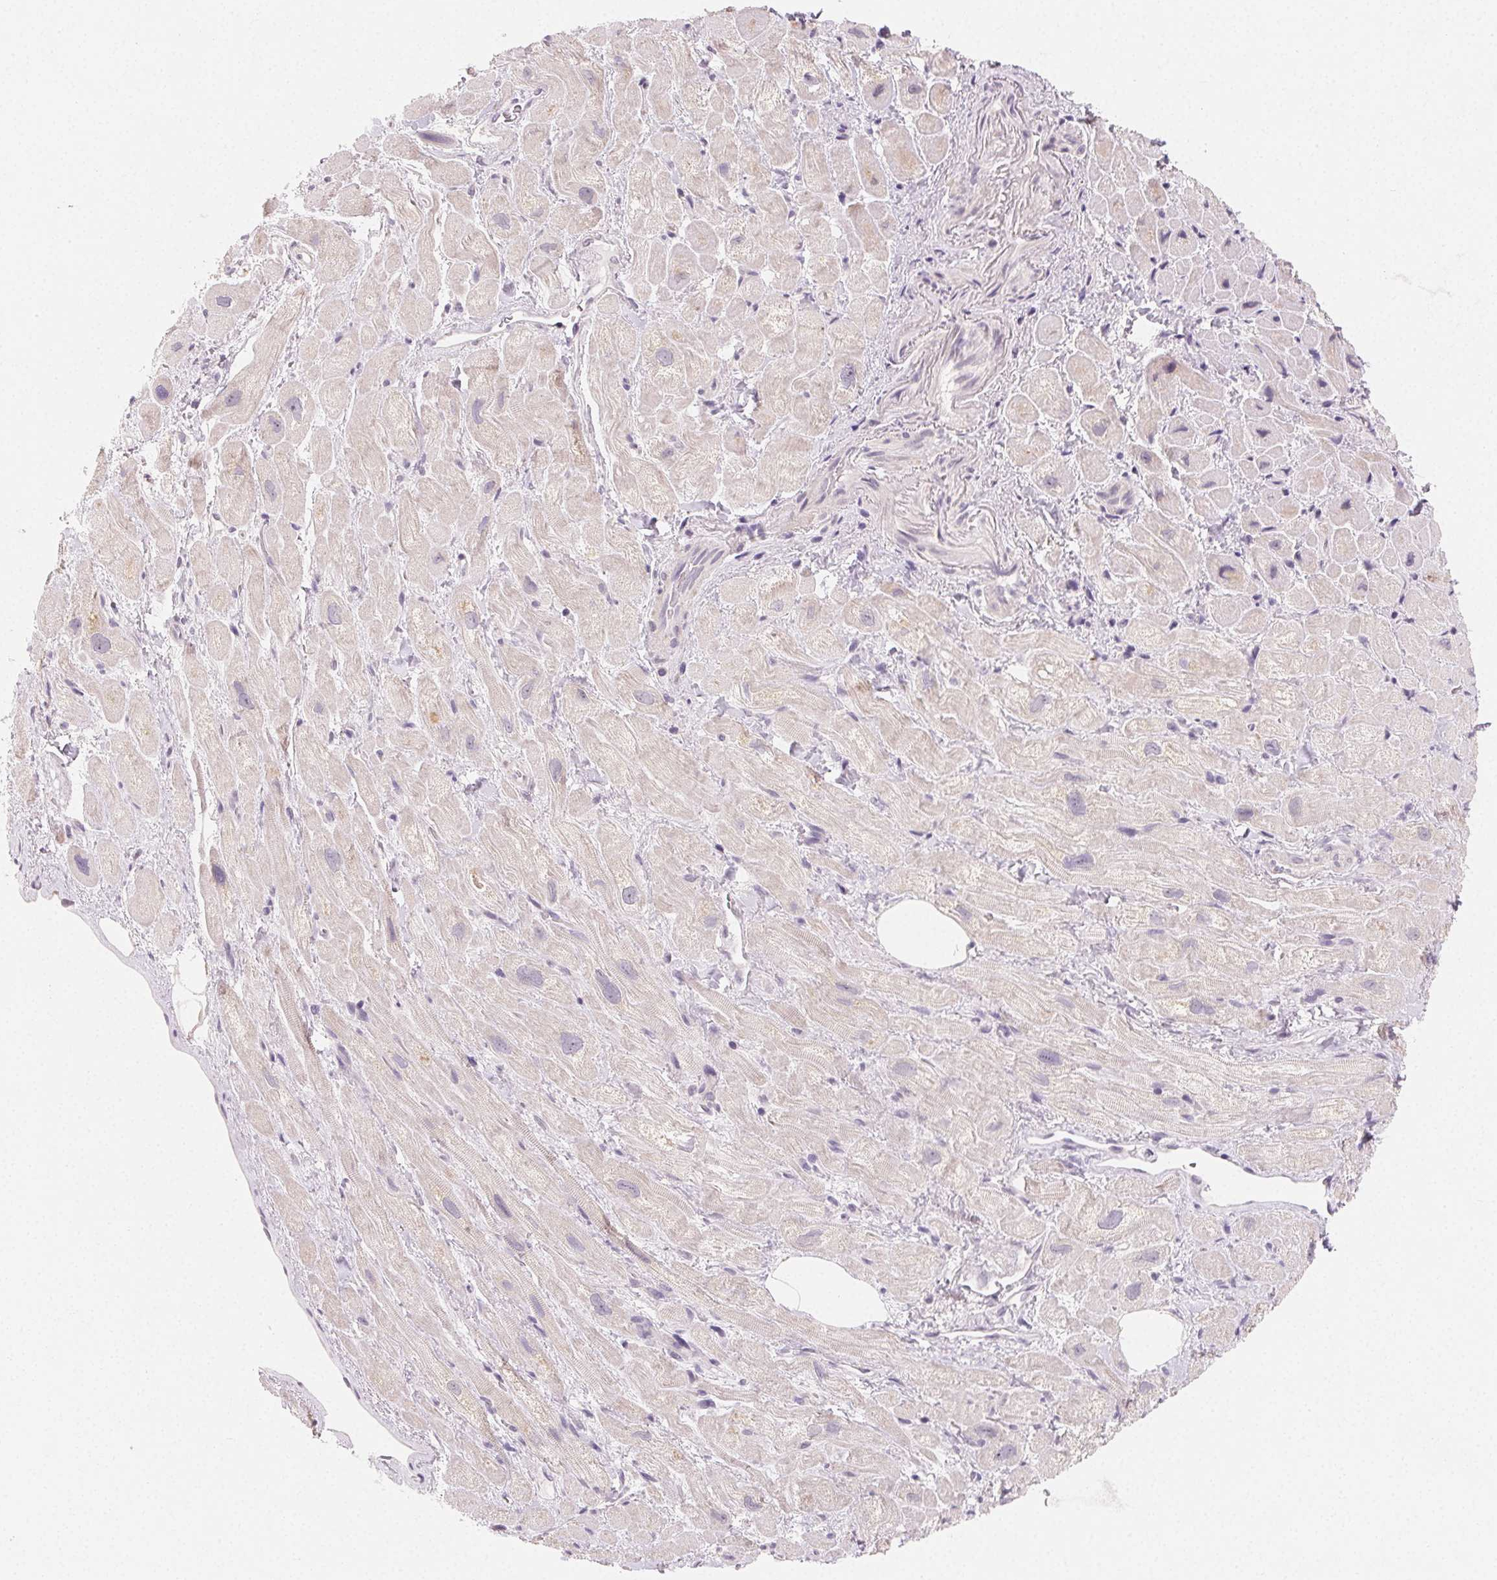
{"staining": {"intensity": "weak", "quantity": "<25%", "location": "cytoplasmic/membranous"}, "tissue": "heart muscle", "cell_type": "Cardiomyocytes", "image_type": "normal", "snomed": [{"axis": "morphology", "description": "Normal tissue, NOS"}, {"axis": "topography", "description": "Heart"}], "caption": "Cardiomyocytes show no significant staining in unremarkable heart muscle. The staining was performed using DAB (3,3'-diaminobenzidine) to visualize the protein expression in brown, while the nuclei were stained in blue with hematoxylin (Magnification: 20x).", "gene": "MYBL1", "patient": {"sex": "female", "age": 69}}